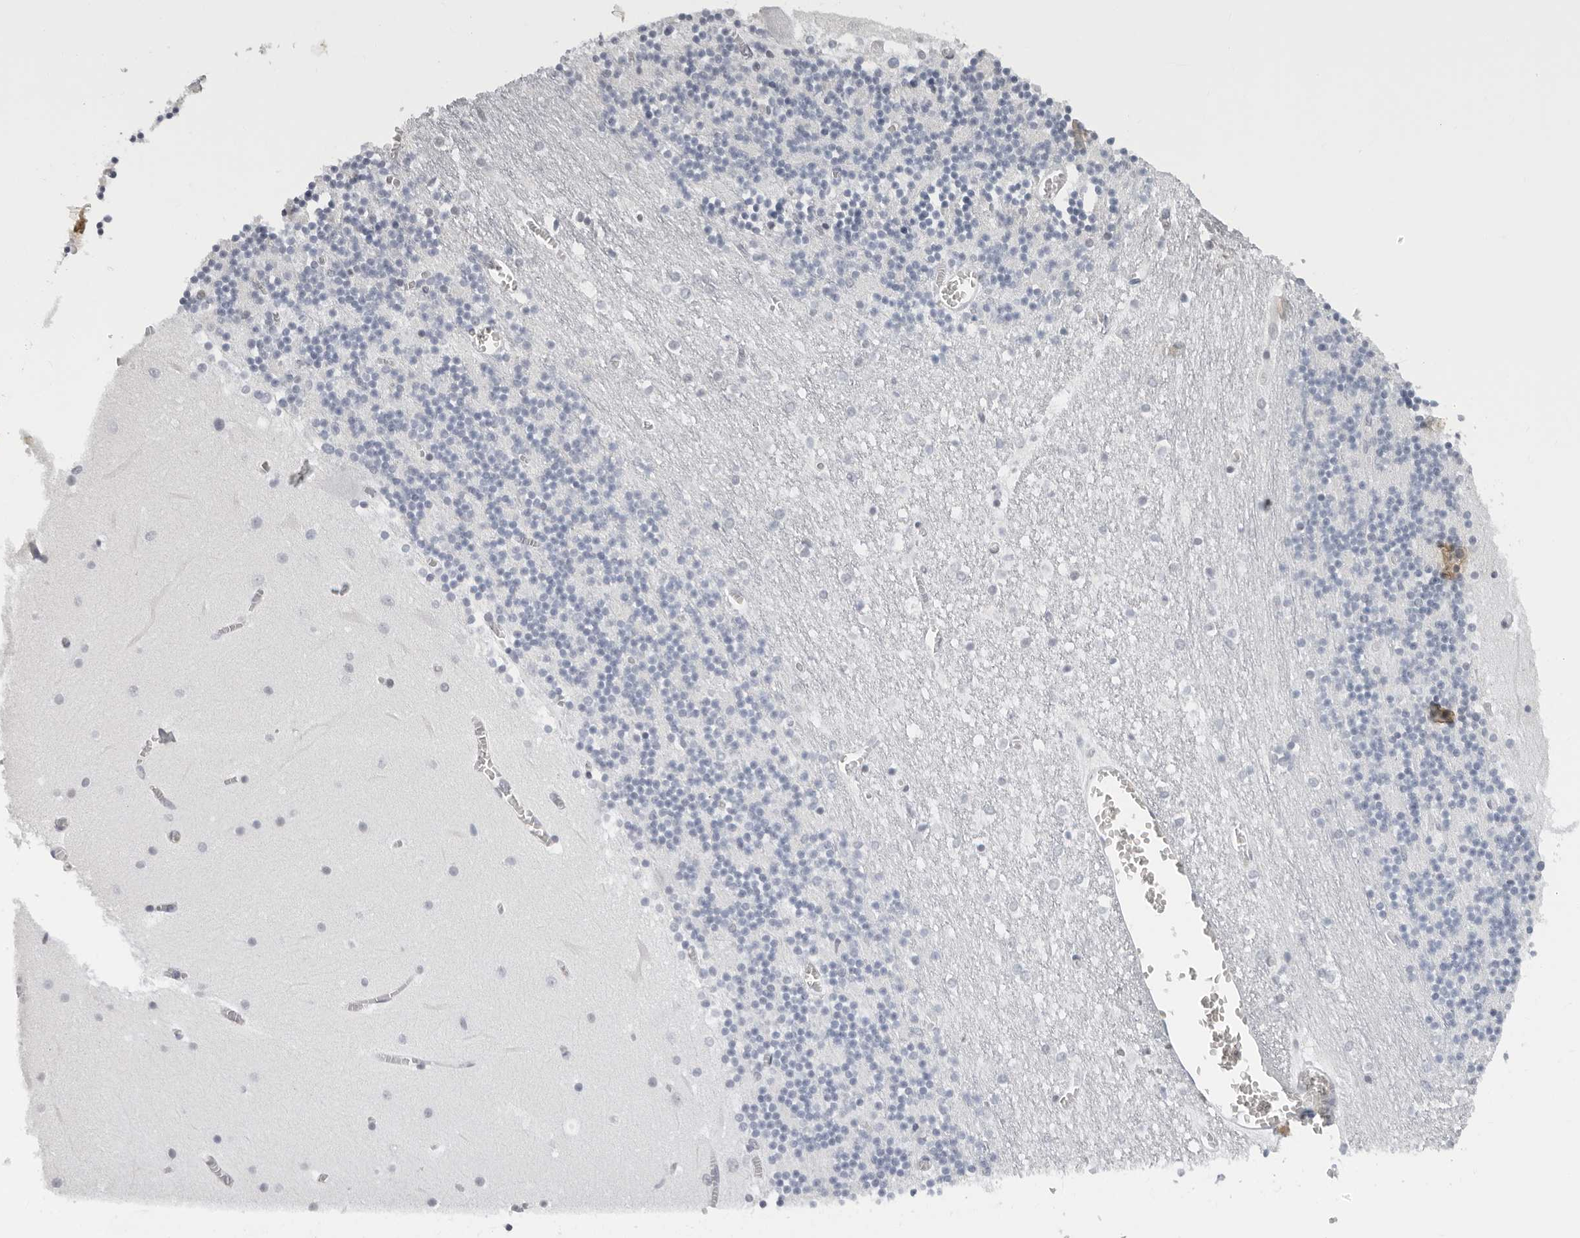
{"staining": {"intensity": "negative", "quantity": "none", "location": "none"}, "tissue": "cerebellum", "cell_type": "Cells in granular layer", "image_type": "normal", "snomed": [{"axis": "morphology", "description": "Normal tissue, NOS"}, {"axis": "topography", "description": "Cerebellum"}], "caption": "Normal cerebellum was stained to show a protein in brown. There is no significant staining in cells in granular layer. (Brightfield microscopy of DAB immunohistochemistry (IHC) at high magnification).", "gene": "FLG2", "patient": {"sex": "female", "age": 28}}